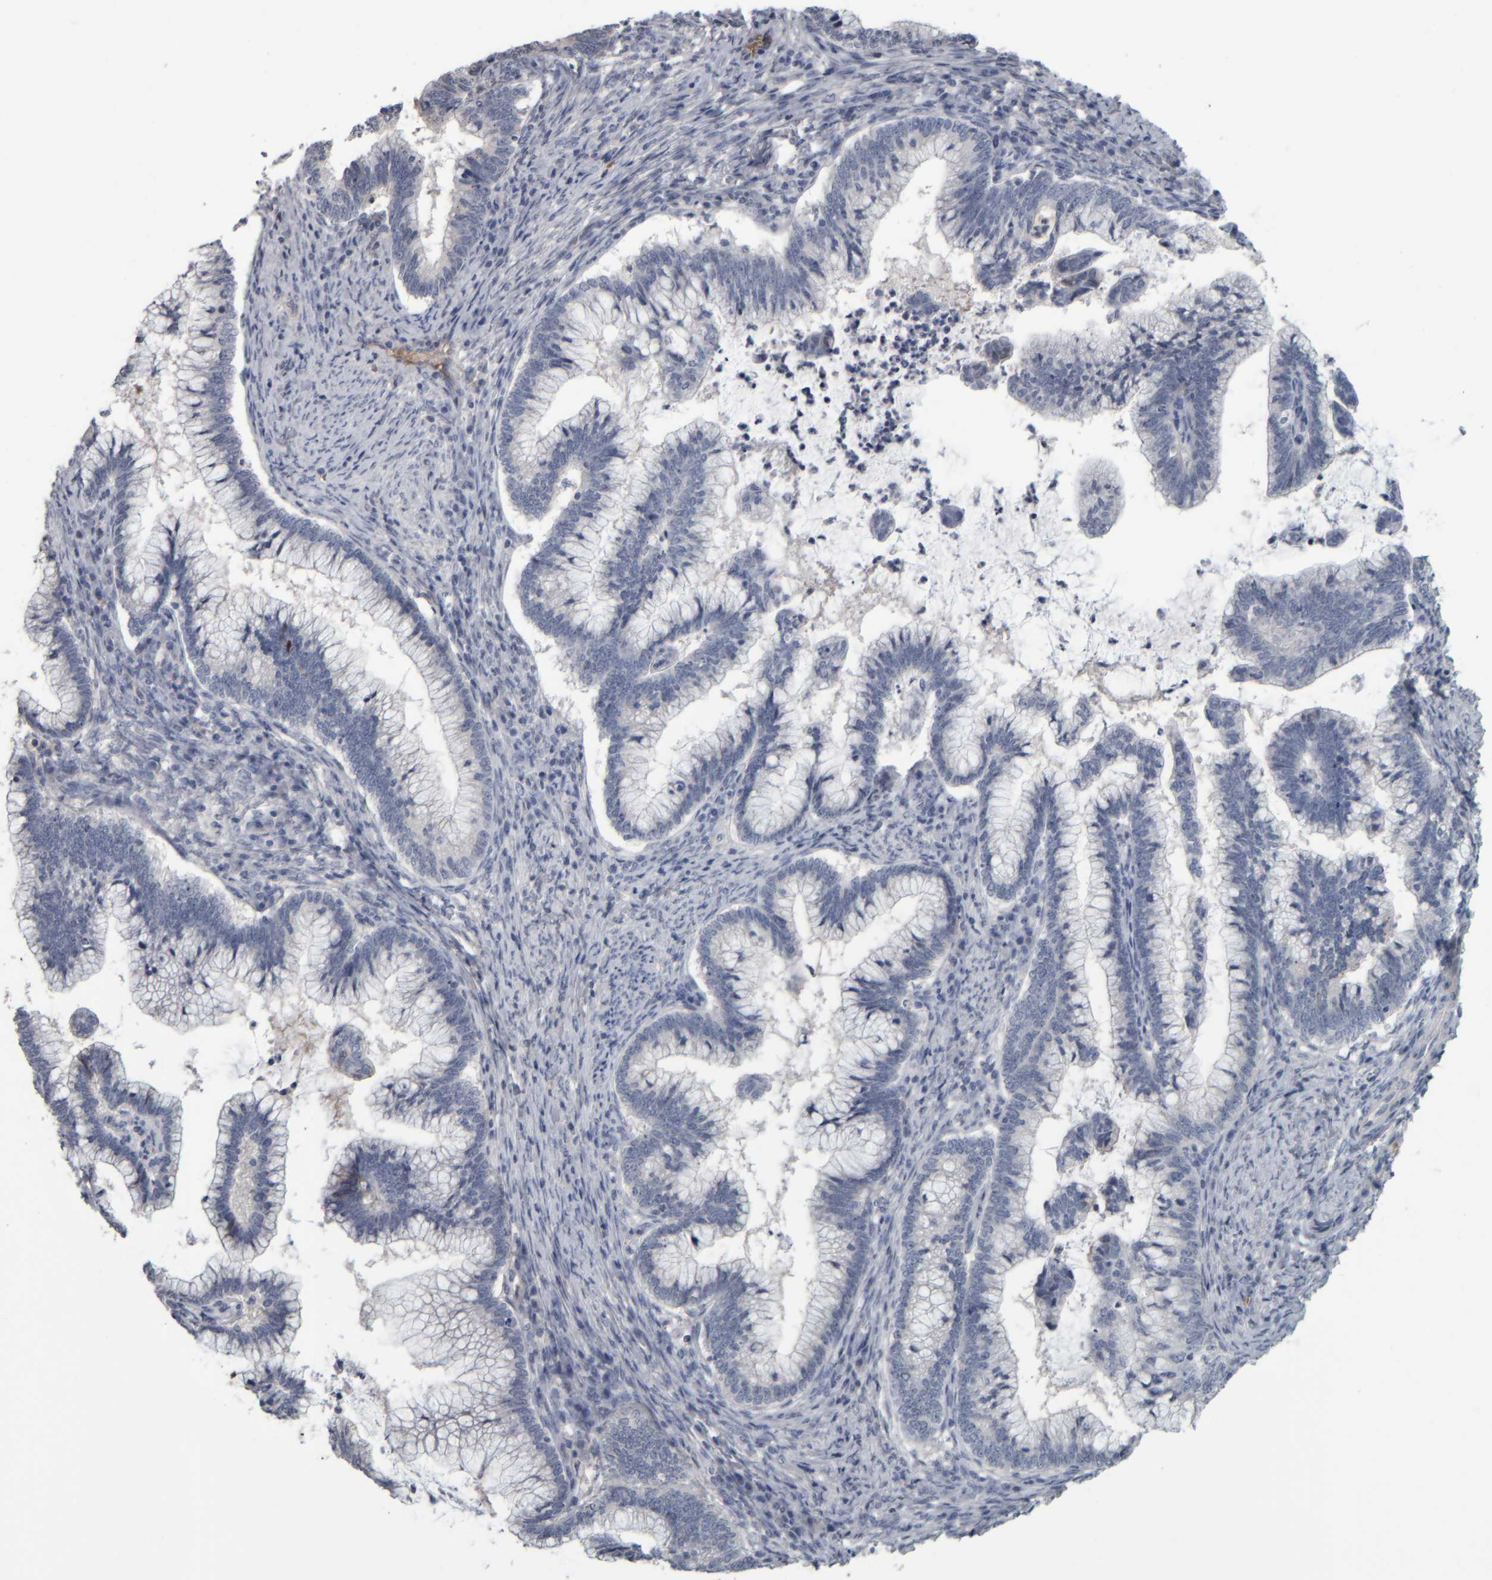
{"staining": {"intensity": "negative", "quantity": "none", "location": "none"}, "tissue": "cervical cancer", "cell_type": "Tumor cells", "image_type": "cancer", "snomed": [{"axis": "morphology", "description": "Adenocarcinoma, NOS"}, {"axis": "topography", "description": "Cervix"}], "caption": "This is an immunohistochemistry photomicrograph of human cervical cancer. There is no staining in tumor cells.", "gene": "CAVIN4", "patient": {"sex": "female", "age": 36}}